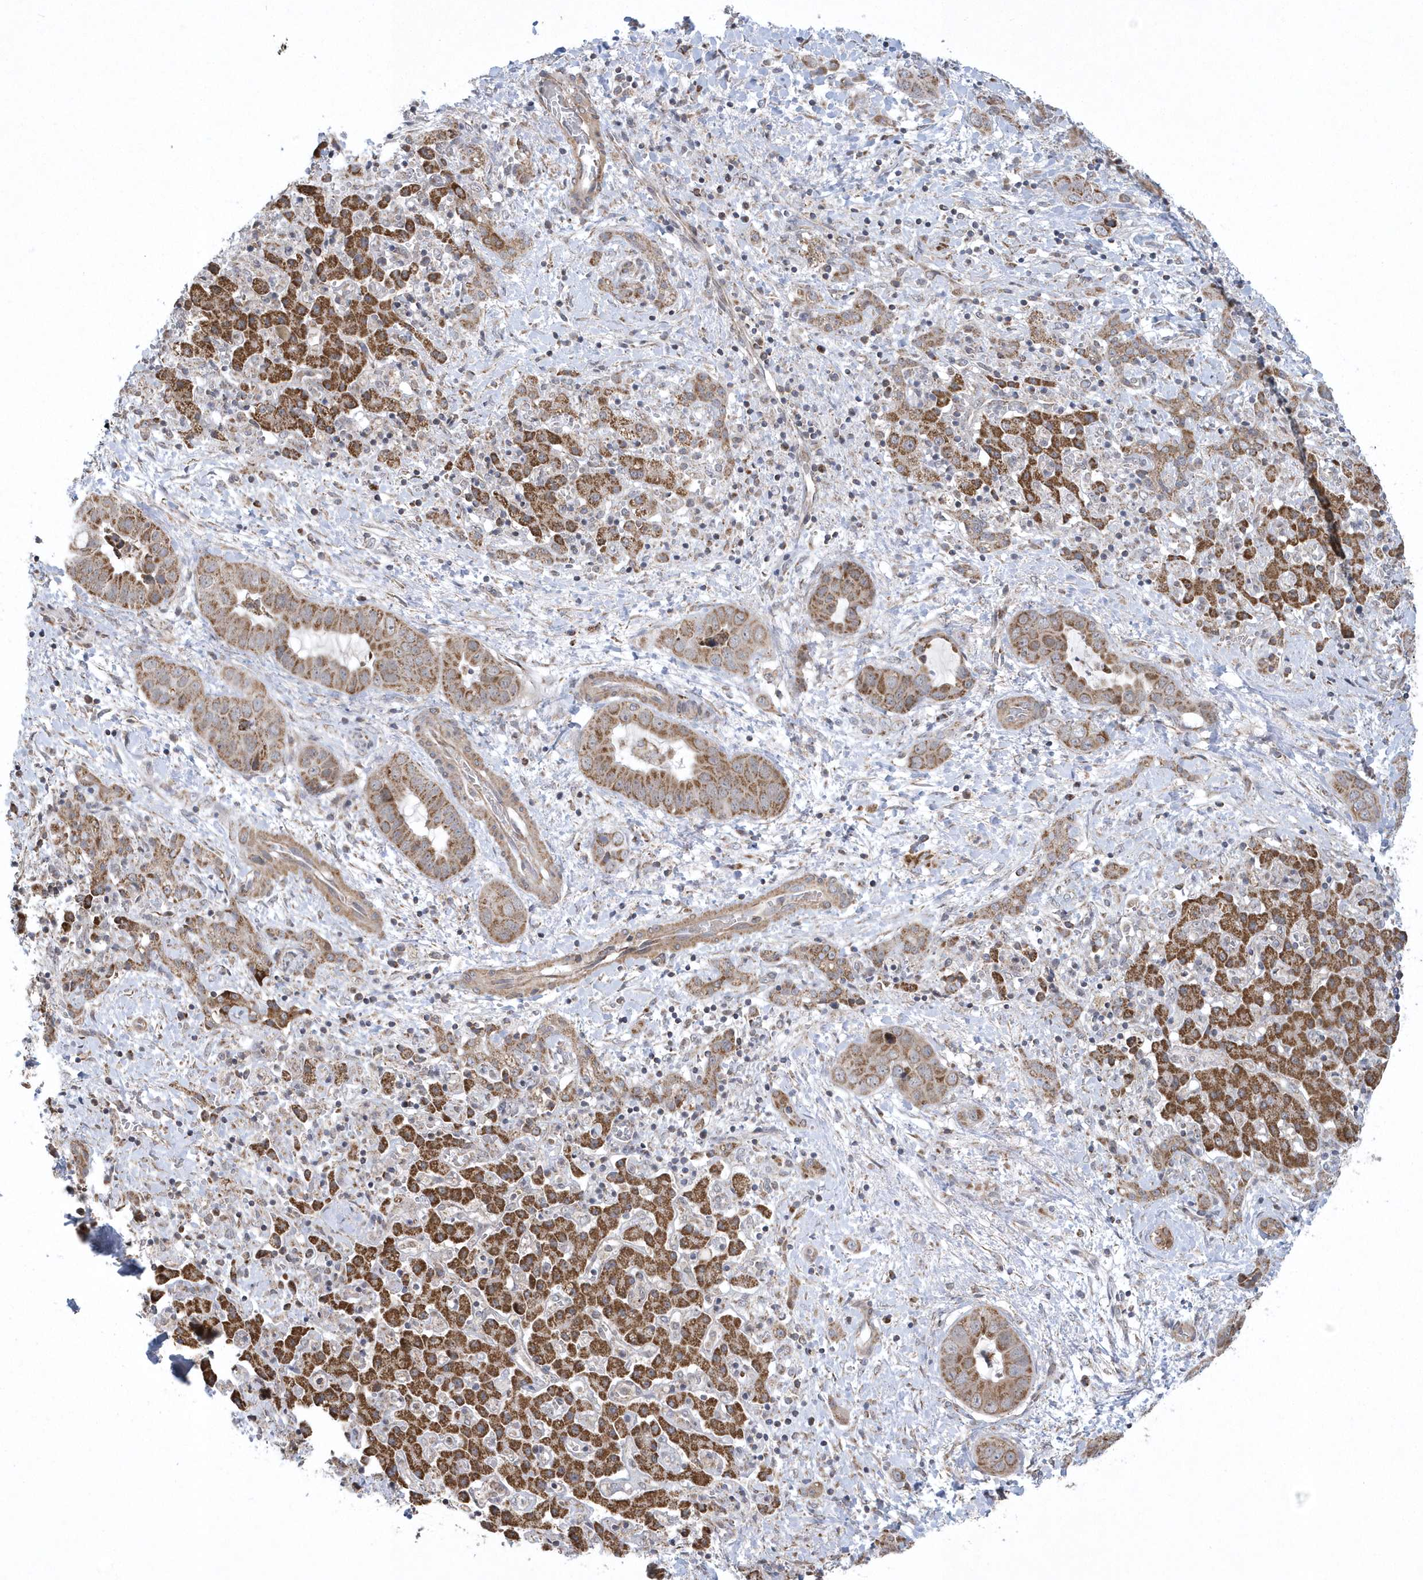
{"staining": {"intensity": "strong", "quantity": ">75%", "location": "cytoplasmic/membranous"}, "tissue": "liver cancer", "cell_type": "Tumor cells", "image_type": "cancer", "snomed": [{"axis": "morphology", "description": "Cholangiocarcinoma"}, {"axis": "topography", "description": "Liver"}], "caption": "Immunohistochemistry of human cholangiocarcinoma (liver) shows high levels of strong cytoplasmic/membranous expression in approximately >75% of tumor cells.", "gene": "SLX9", "patient": {"sex": "female", "age": 52}}